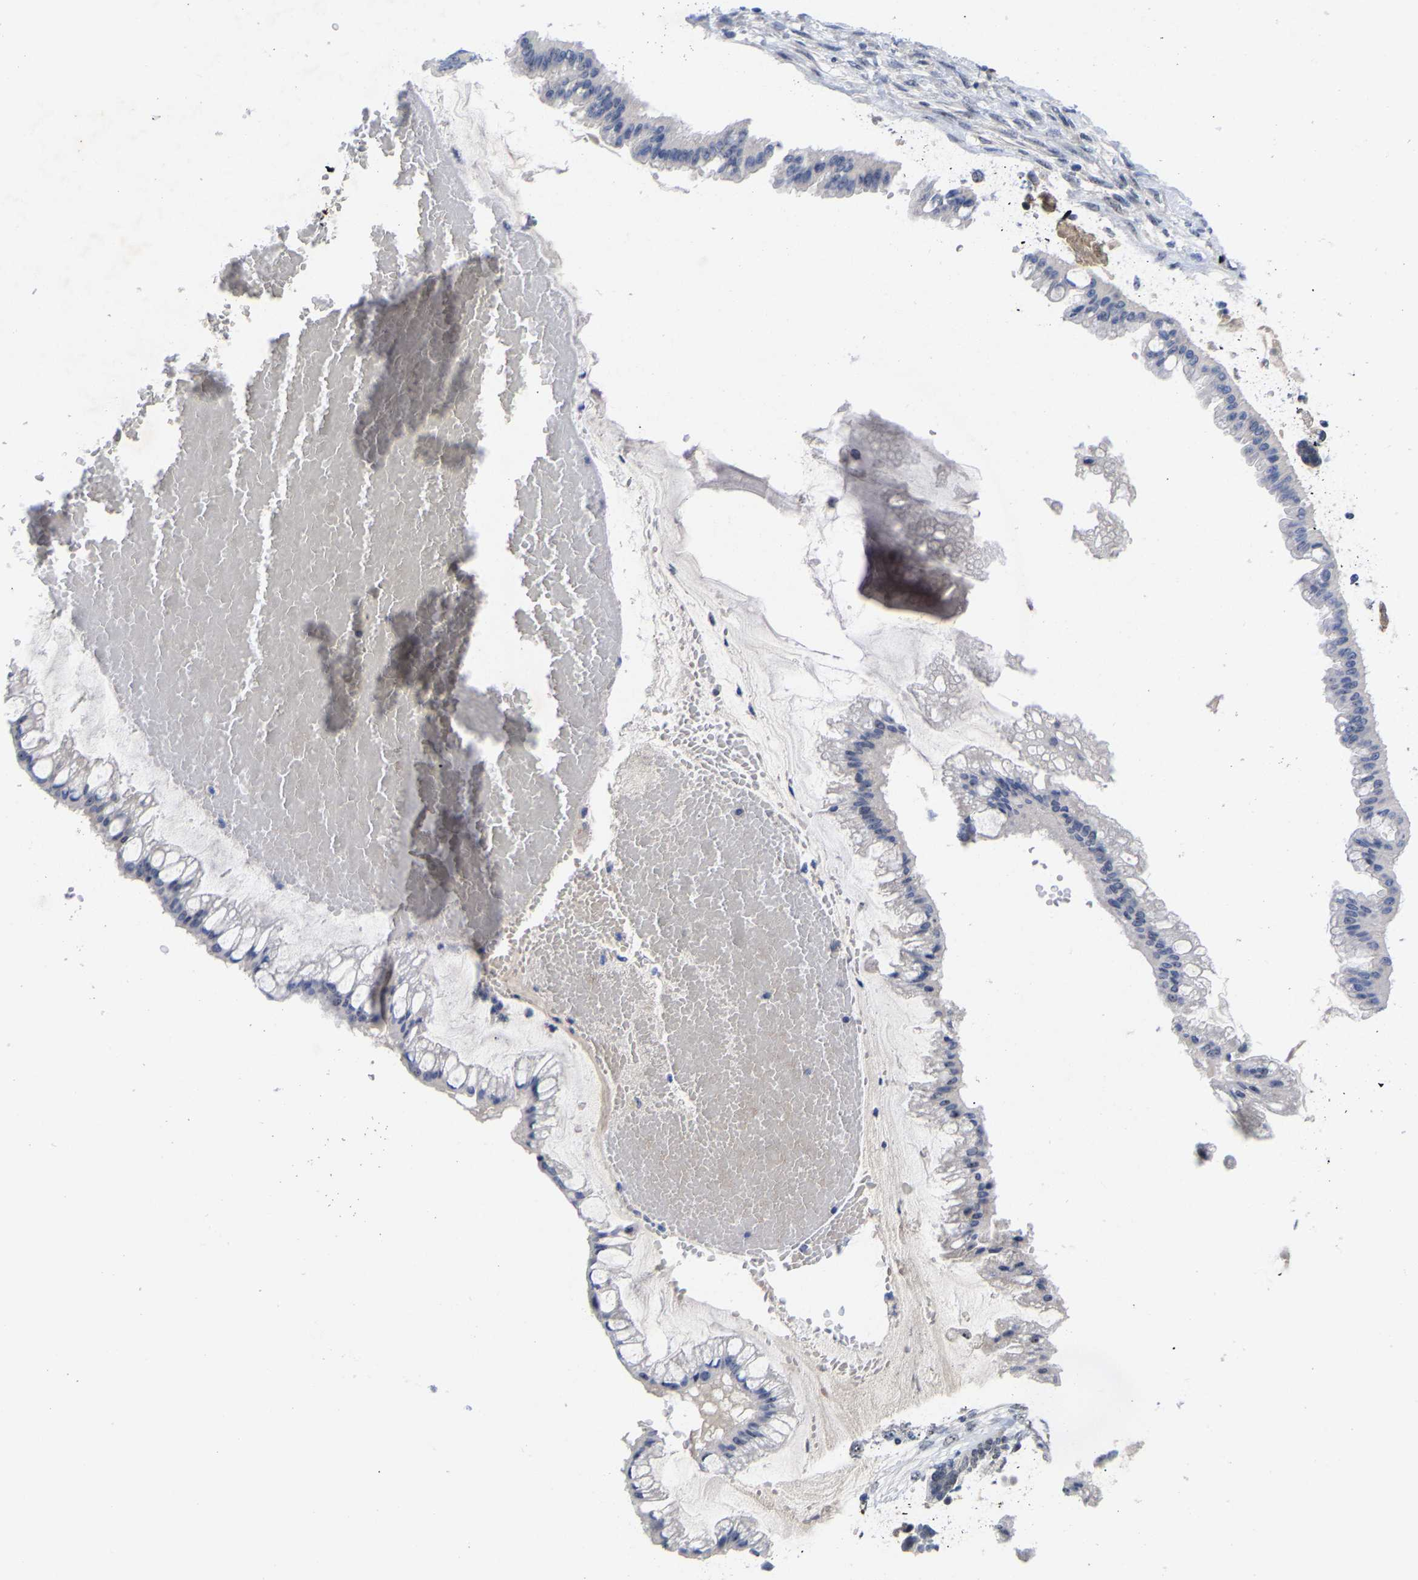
{"staining": {"intensity": "negative", "quantity": "none", "location": "none"}, "tissue": "ovarian cancer", "cell_type": "Tumor cells", "image_type": "cancer", "snomed": [{"axis": "morphology", "description": "Cystadenocarcinoma, mucinous, NOS"}, {"axis": "topography", "description": "Ovary"}], "caption": "DAB immunohistochemical staining of human mucinous cystadenocarcinoma (ovarian) demonstrates no significant expression in tumor cells.", "gene": "NLE1", "patient": {"sex": "female", "age": 73}}